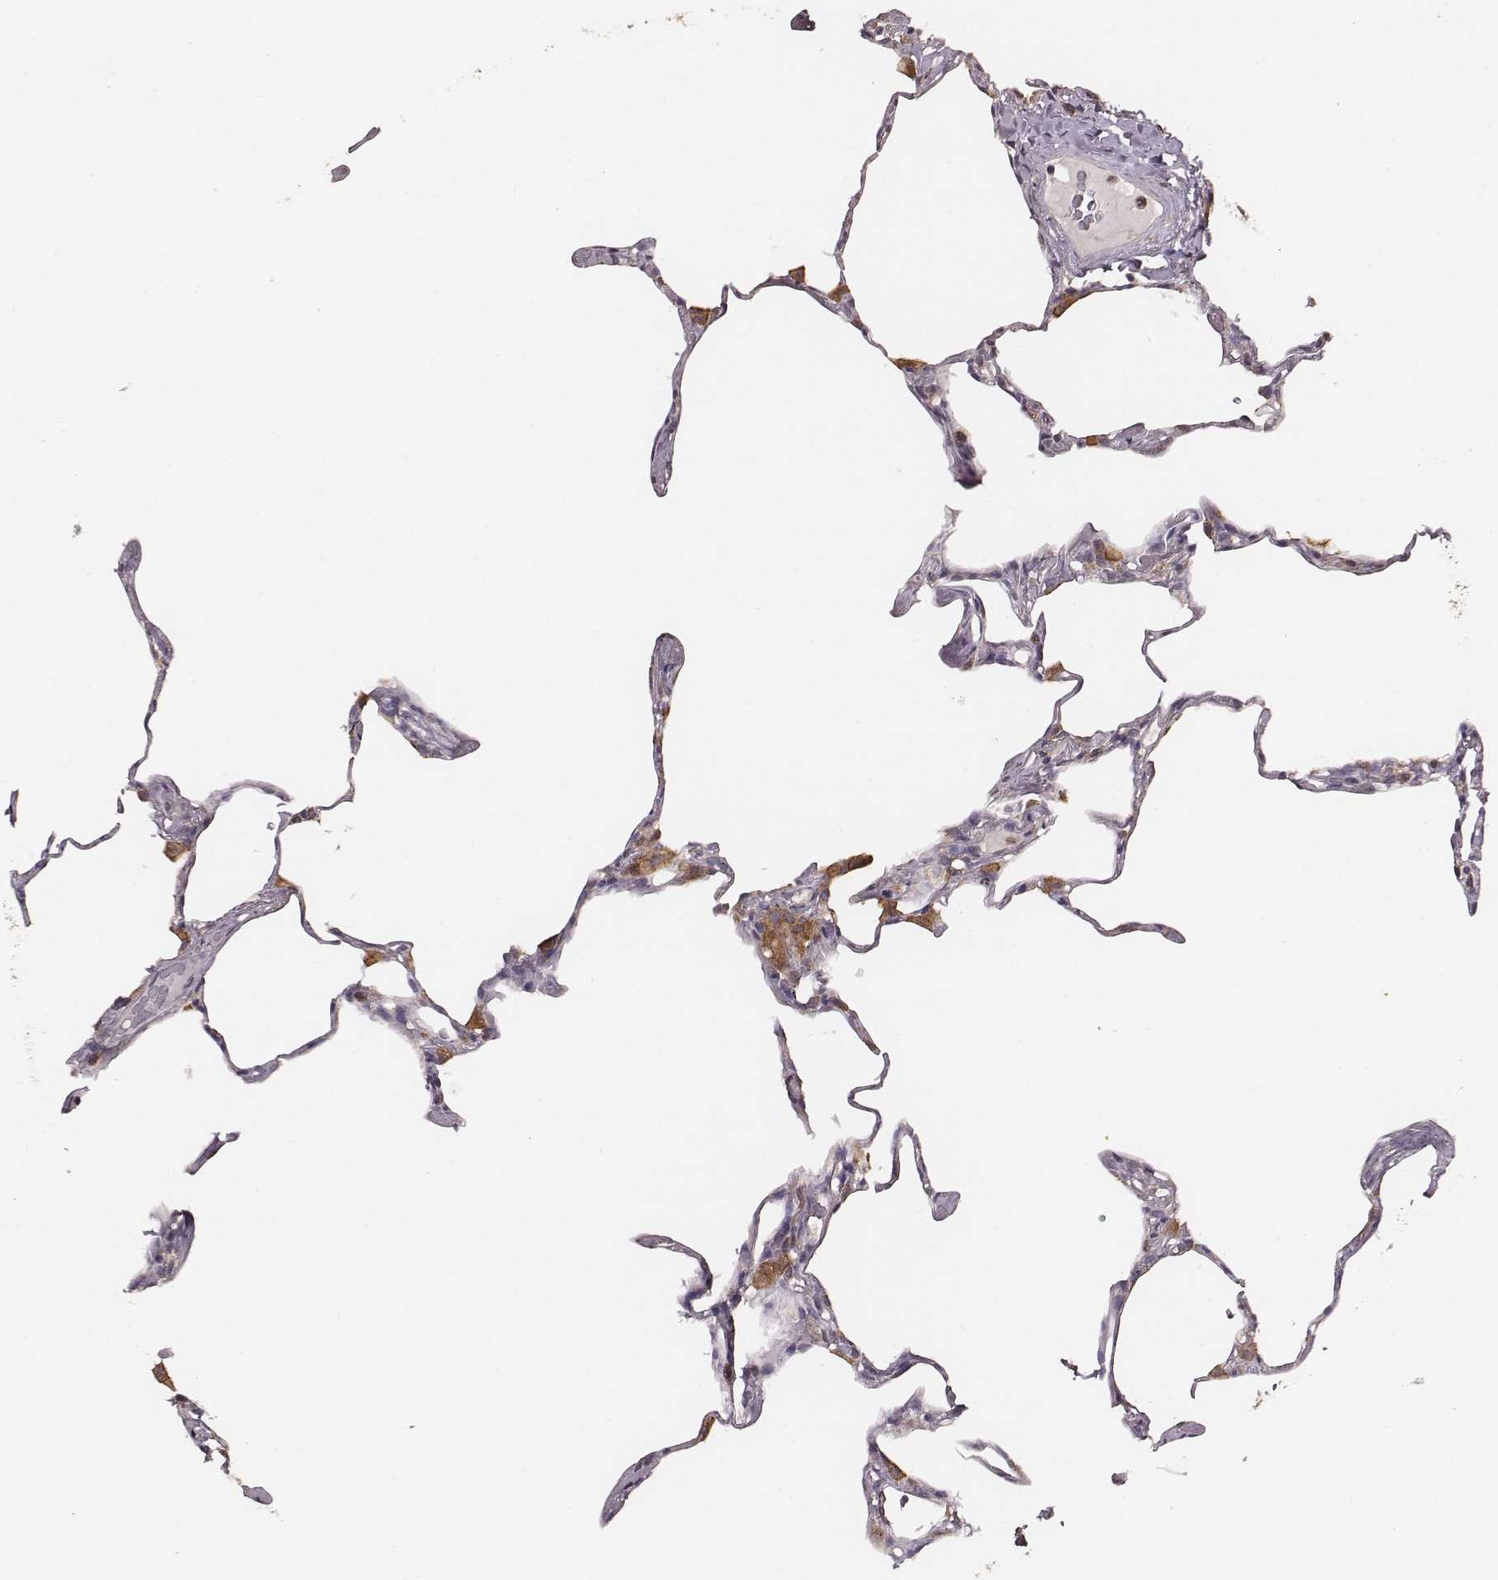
{"staining": {"intensity": "negative", "quantity": "none", "location": "none"}, "tissue": "lung", "cell_type": "Alveolar cells", "image_type": "normal", "snomed": [{"axis": "morphology", "description": "Normal tissue, NOS"}, {"axis": "topography", "description": "Lung"}], "caption": "Immunohistochemistry image of unremarkable lung: lung stained with DAB (3,3'-diaminobenzidine) reveals no significant protein staining in alveolar cells.", "gene": "VPS26A", "patient": {"sex": "male", "age": 65}}